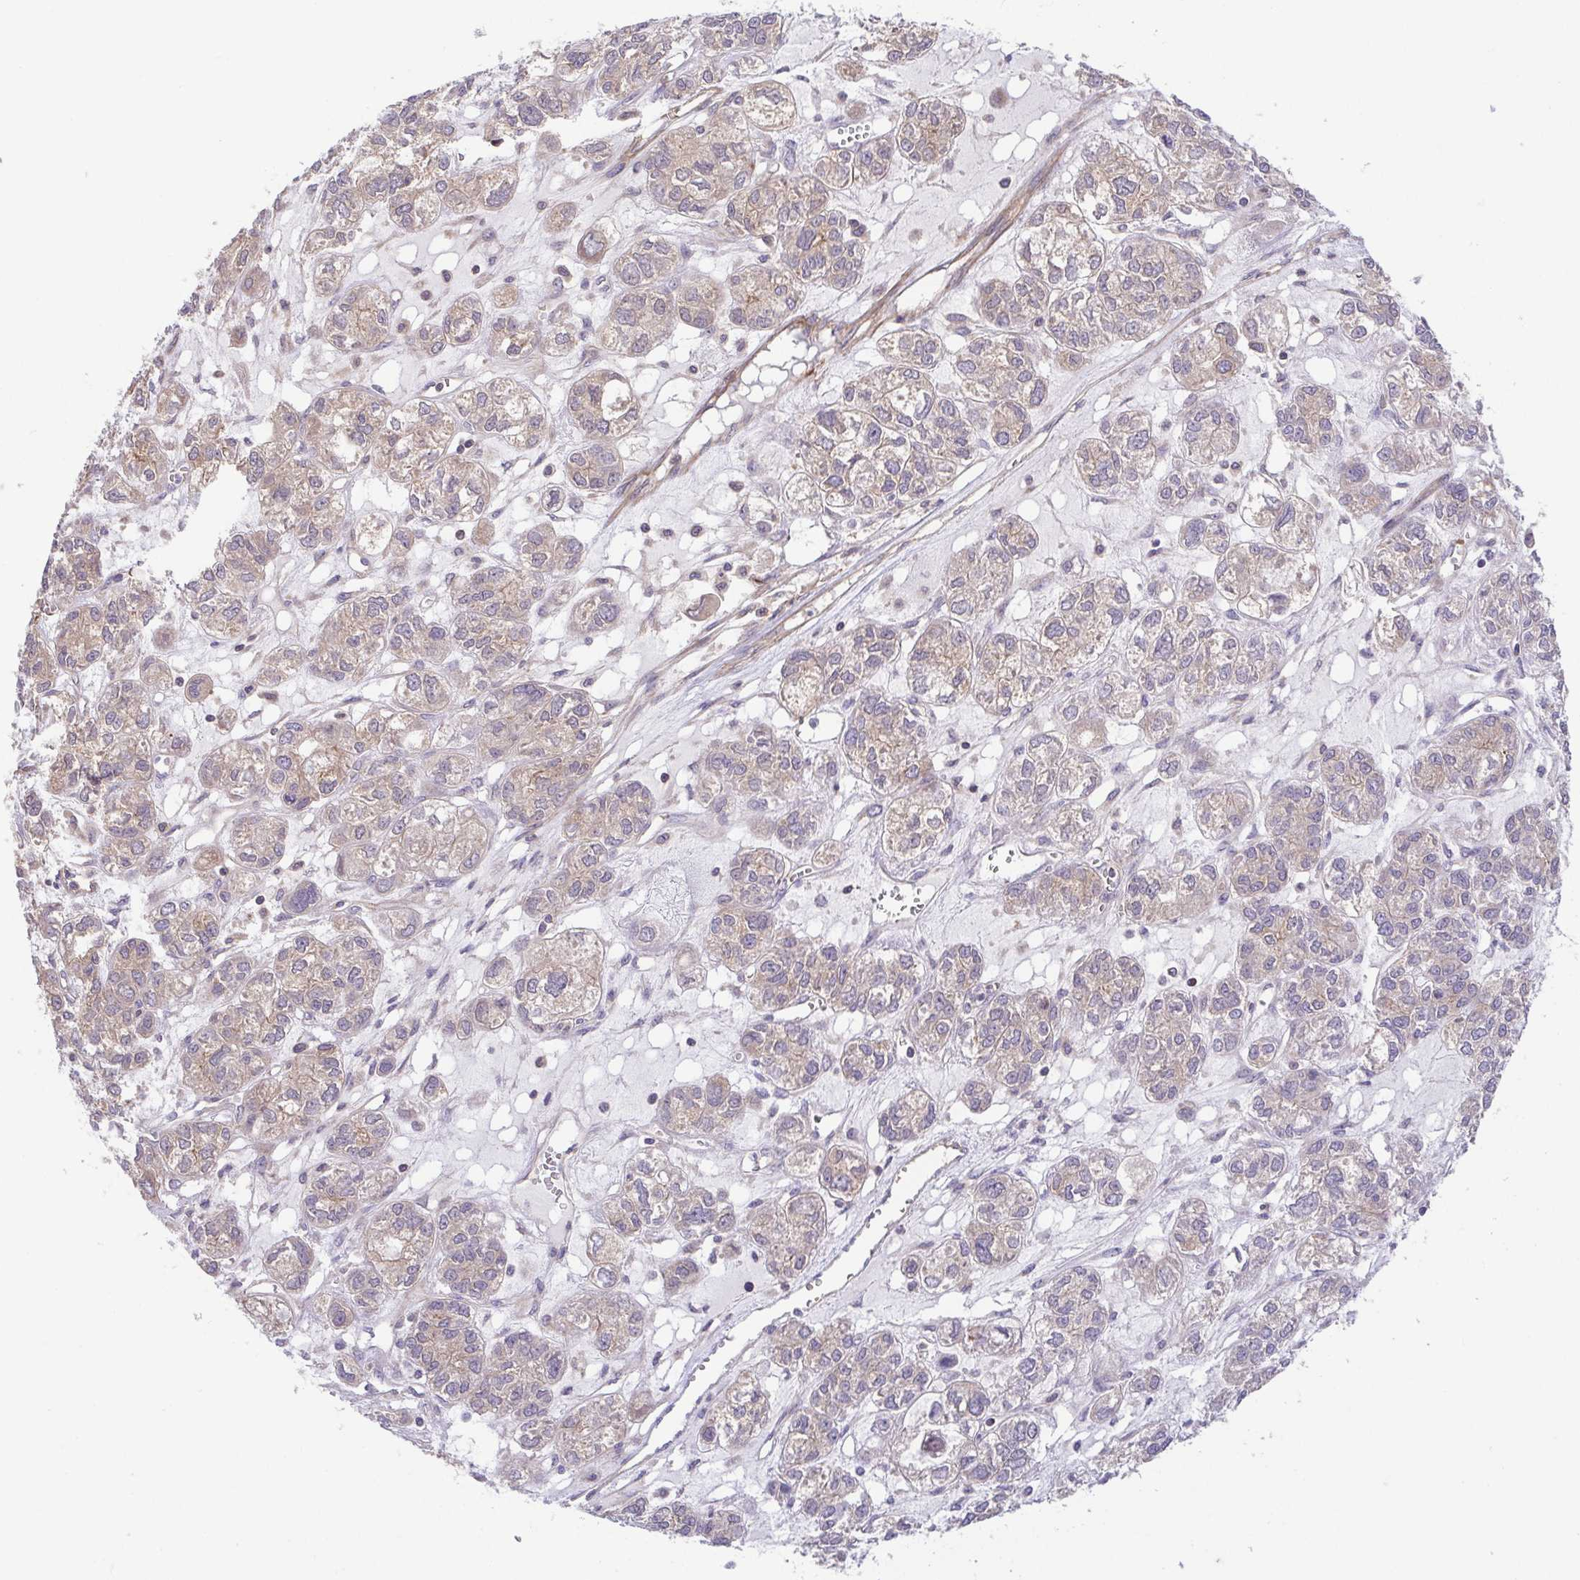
{"staining": {"intensity": "weak", "quantity": "<25%", "location": "cytoplasmic/membranous"}, "tissue": "ovarian cancer", "cell_type": "Tumor cells", "image_type": "cancer", "snomed": [{"axis": "morphology", "description": "Carcinoma, endometroid"}, {"axis": "topography", "description": "Ovary"}], "caption": "Endometroid carcinoma (ovarian) stained for a protein using IHC reveals no expression tumor cells.", "gene": "IDE", "patient": {"sex": "female", "age": 64}}